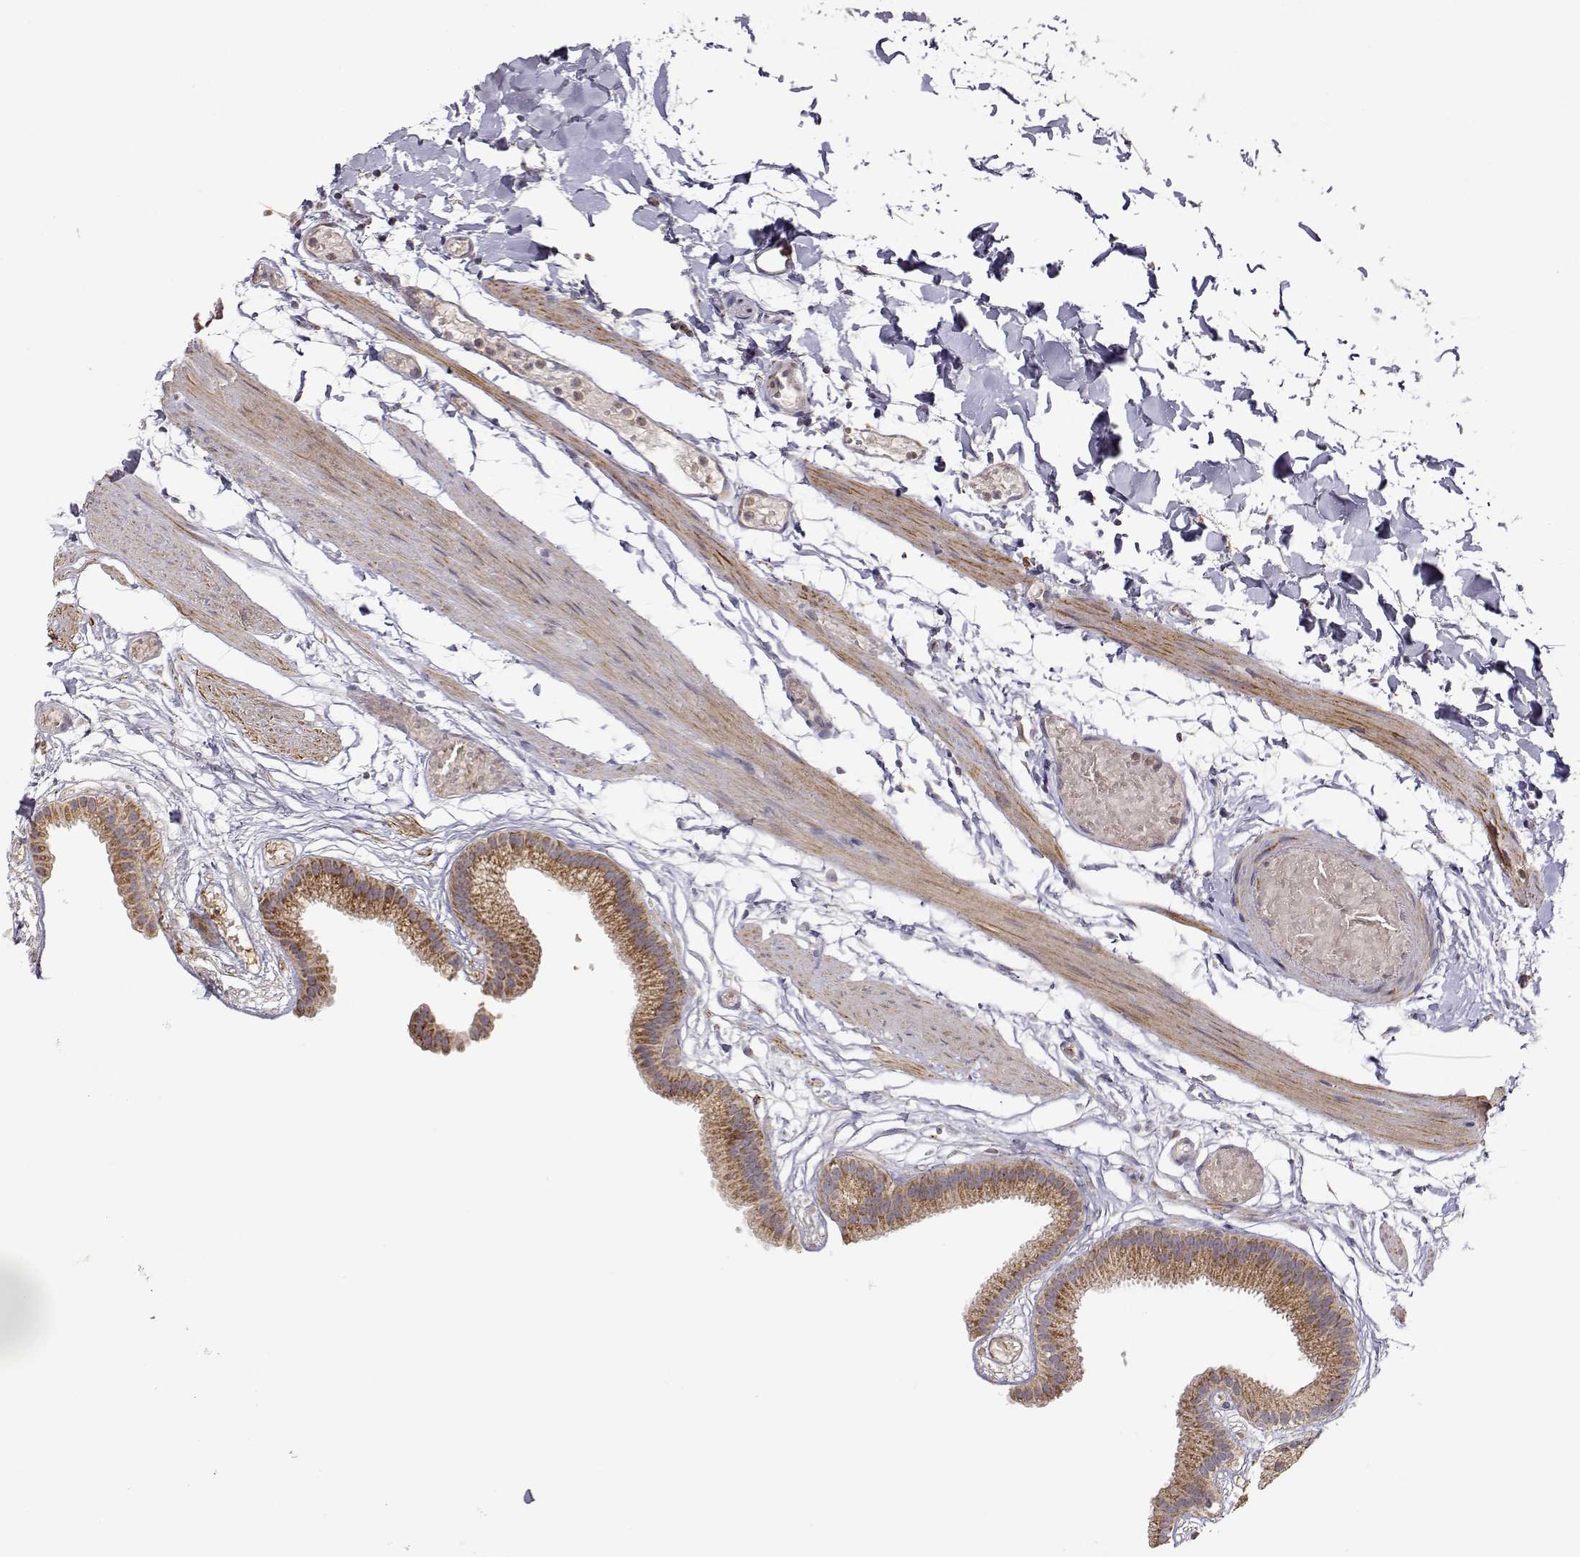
{"staining": {"intensity": "moderate", "quantity": ">75%", "location": "cytoplasmic/membranous"}, "tissue": "gallbladder", "cell_type": "Glandular cells", "image_type": "normal", "snomed": [{"axis": "morphology", "description": "Normal tissue, NOS"}, {"axis": "topography", "description": "Gallbladder"}], "caption": "Glandular cells display medium levels of moderate cytoplasmic/membranous staining in about >75% of cells in benign human gallbladder.", "gene": "EXOG", "patient": {"sex": "female", "age": 45}}